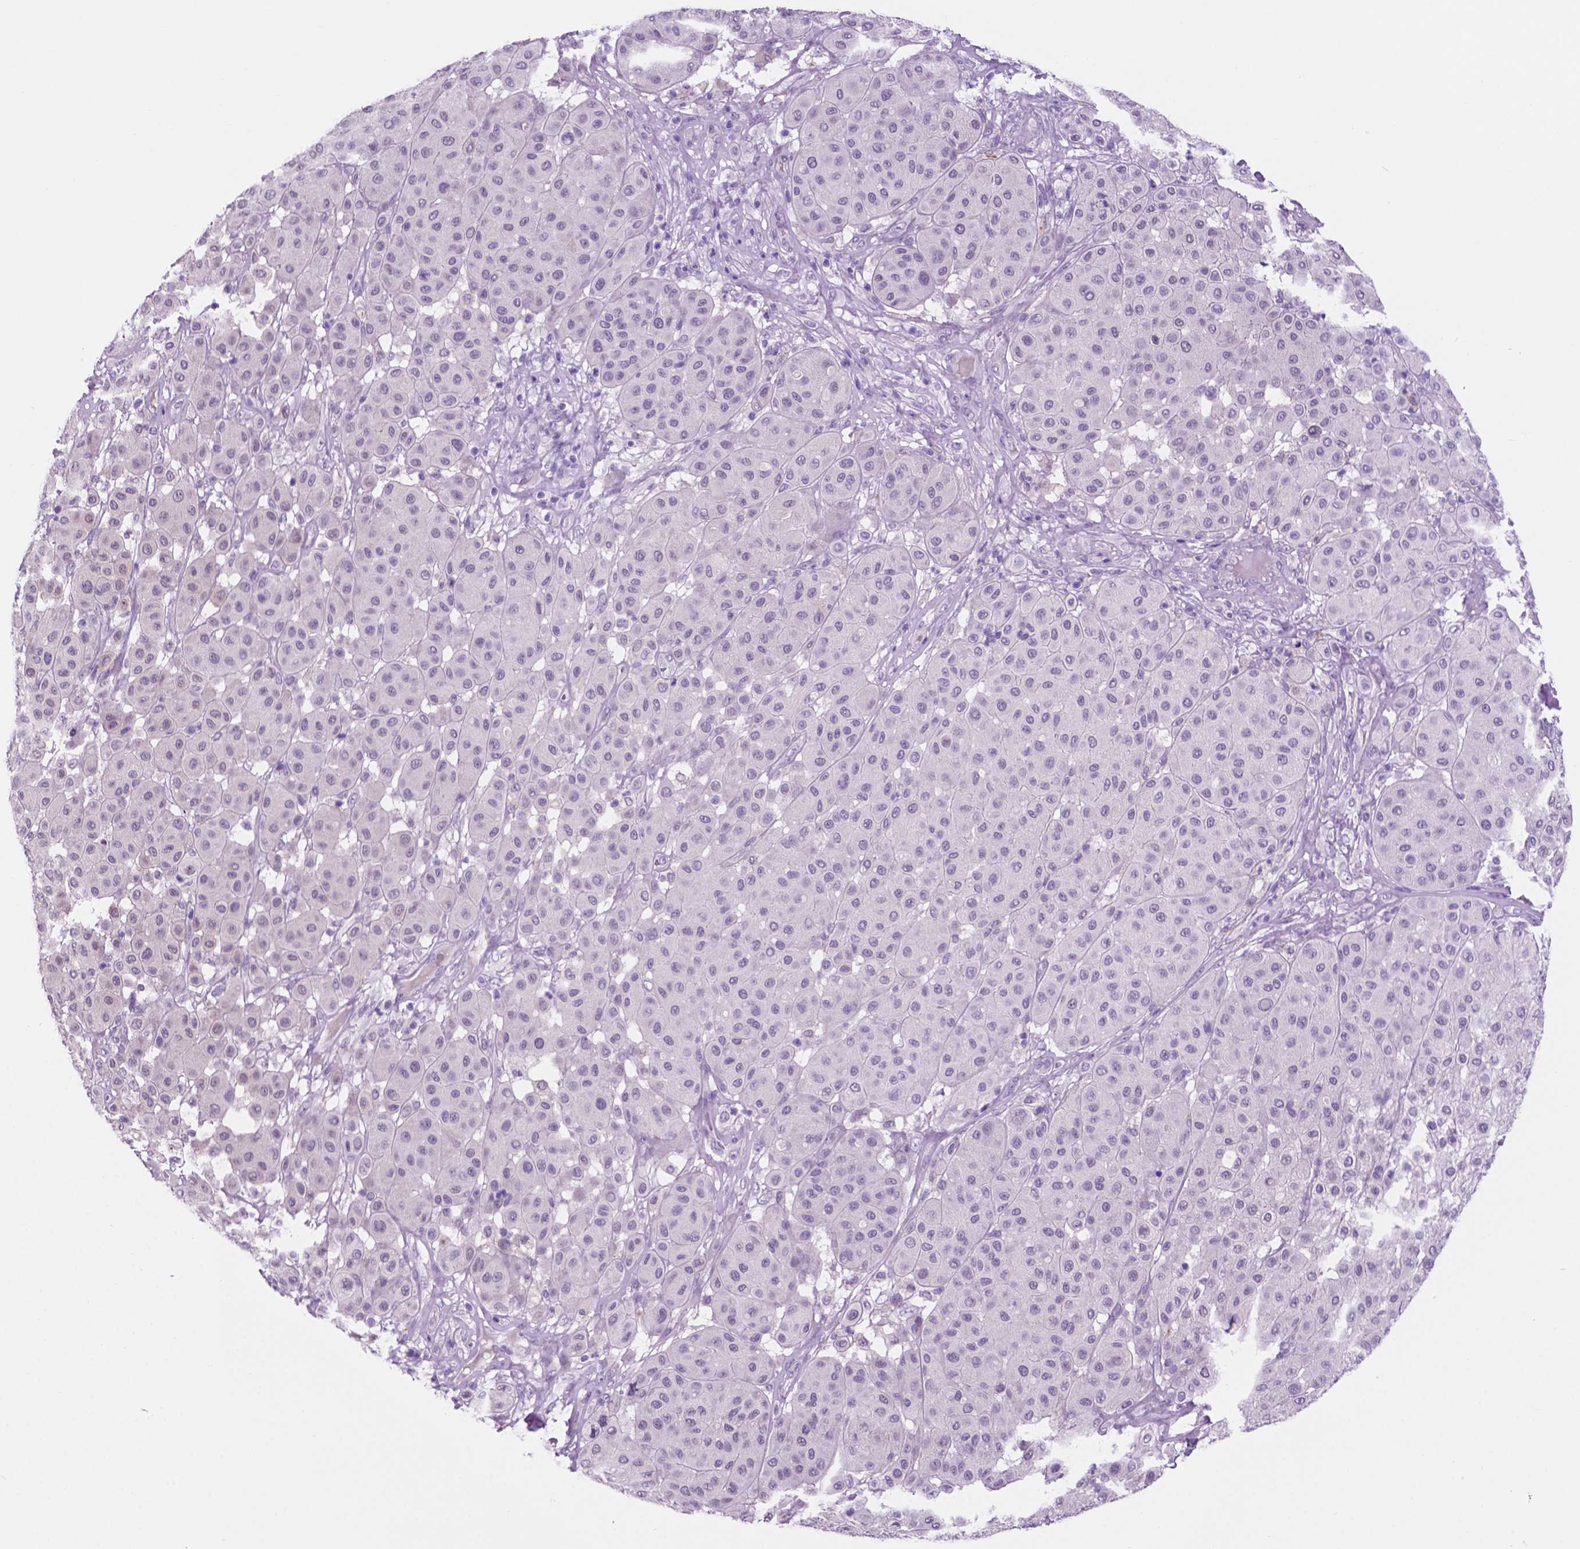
{"staining": {"intensity": "negative", "quantity": "none", "location": "none"}, "tissue": "melanoma", "cell_type": "Tumor cells", "image_type": "cancer", "snomed": [{"axis": "morphology", "description": "Malignant melanoma, Metastatic site"}, {"axis": "topography", "description": "Smooth muscle"}], "caption": "Tumor cells are negative for protein expression in human melanoma.", "gene": "ACY3", "patient": {"sex": "male", "age": 41}}